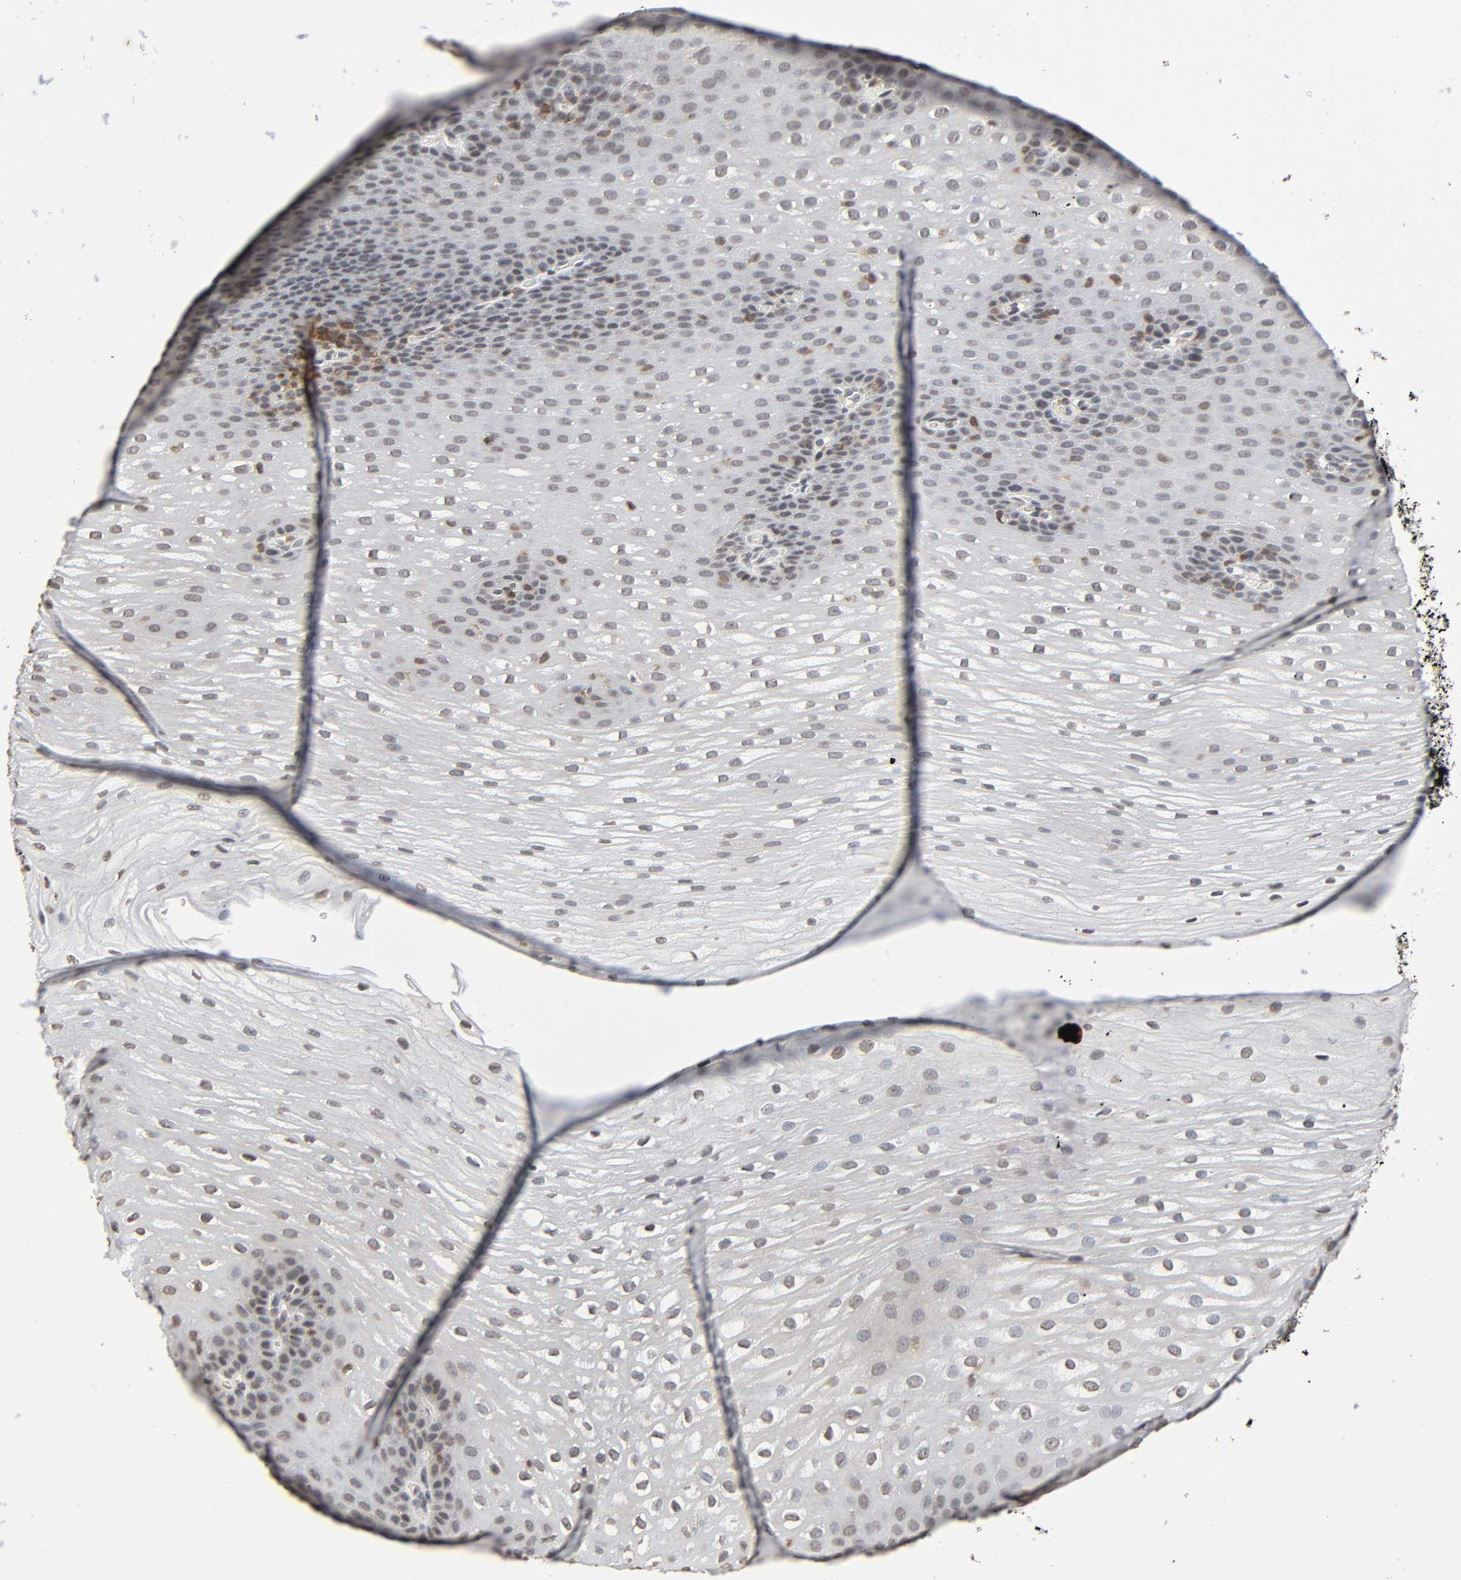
{"staining": {"intensity": "negative", "quantity": "none", "location": "none"}, "tissue": "esophagus", "cell_type": "Squamous epithelial cells", "image_type": "normal", "snomed": [{"axis": "morphology", "description": "Normal tissue, NOS"}, {"axis": "topography", "description": "Esophagus"}], "caption": "Micrograph shows no significant protein positivity in squamous epithelial cells of normal esophagus. (Brightfield microscopy of DAB (3,3'-diaminobenzidine) IHC at high magnification).", "gene": "STK4", "patient": {"sex": "male", "age": 48}}